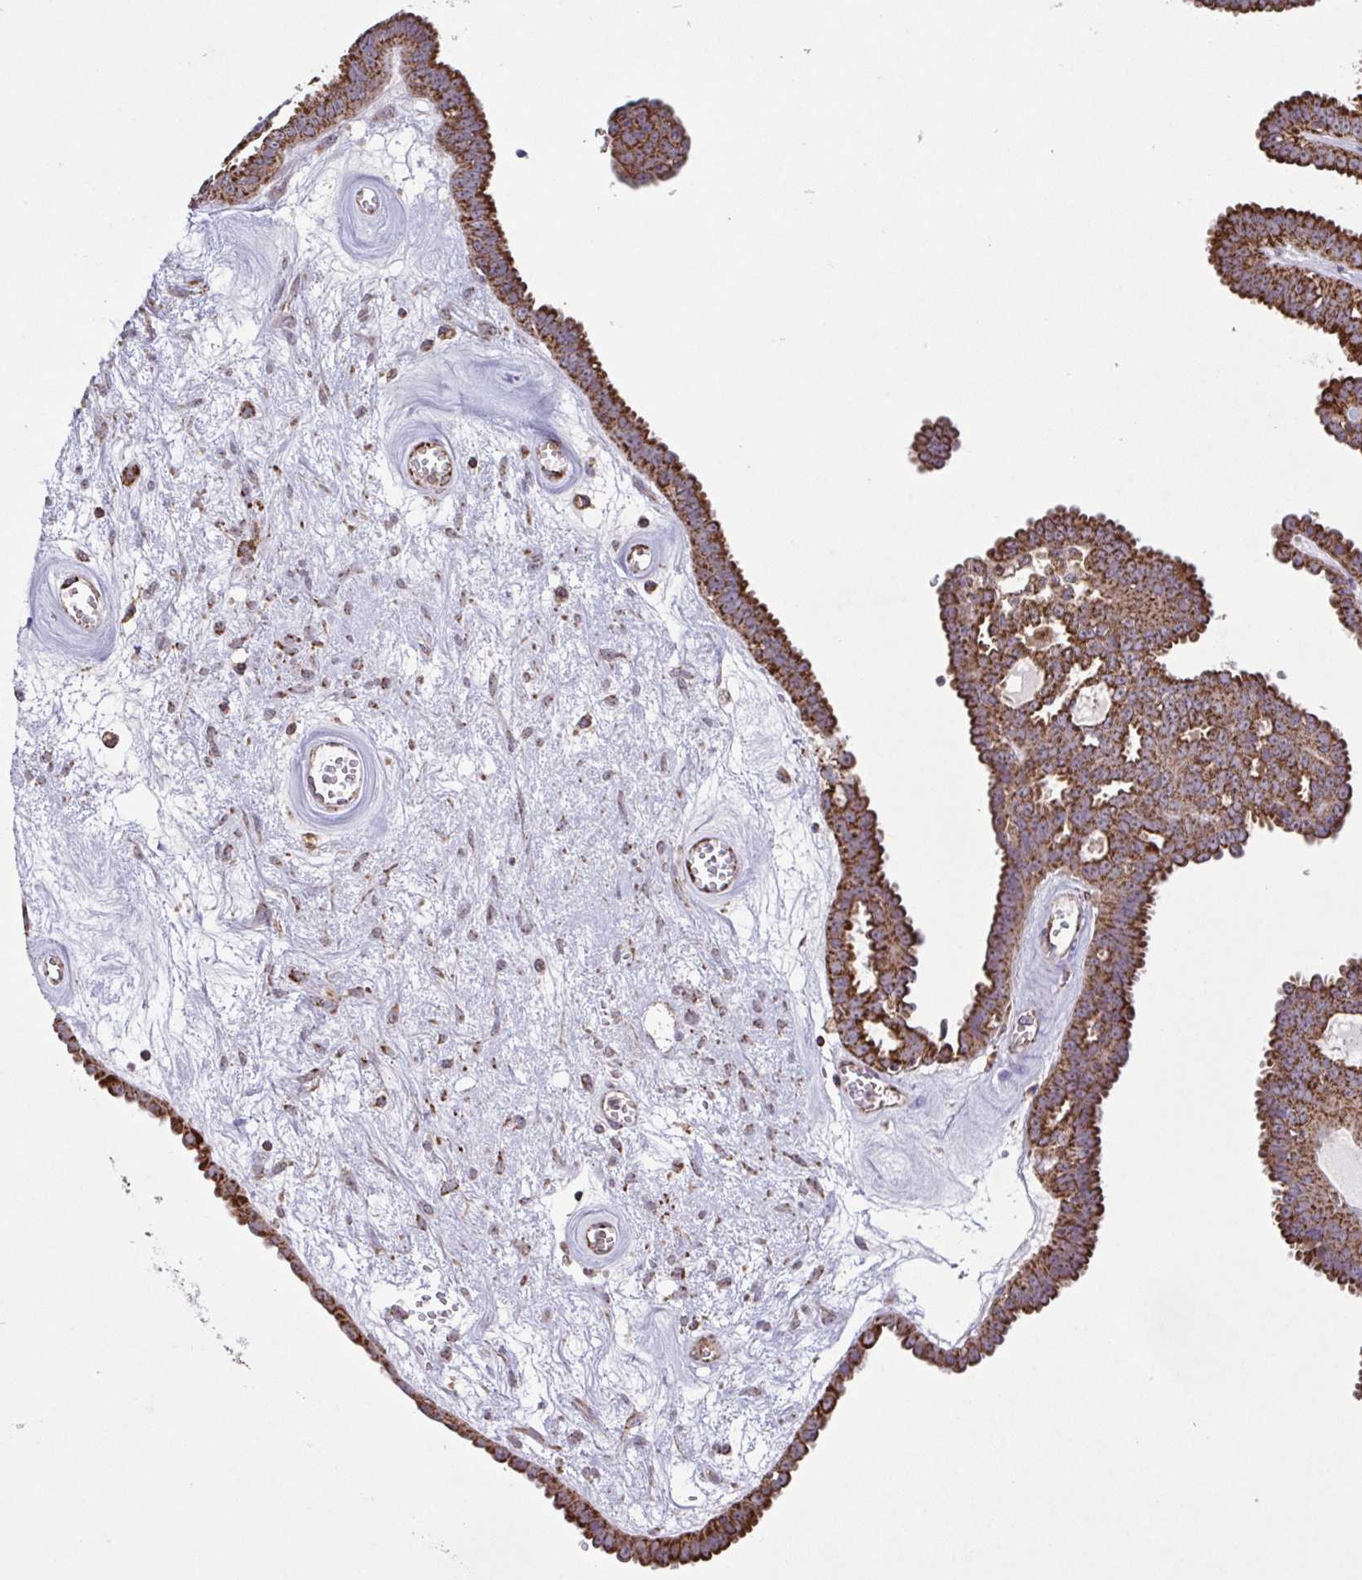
{"staining": {"intensity": "strong", "quantity": ">75%", "location": "cytoplasmic/membranous"}, "tissue": "ovarian cancer", "cell_type": "Tumor cells", "image_type": "cancer", "snomed": [{"axis": "morphology", "description": "Cystadenocarcinoma, serous, NOS"}, {"axis": "topography", "description": "Ovary"}], "caption": "Strong cytoplasmic/membranous positivity is present in approximately >75% of tumor cells in ovarian cancer.", "gene": "DIP2B", "patient": {"sex": "female", "age": 71}}